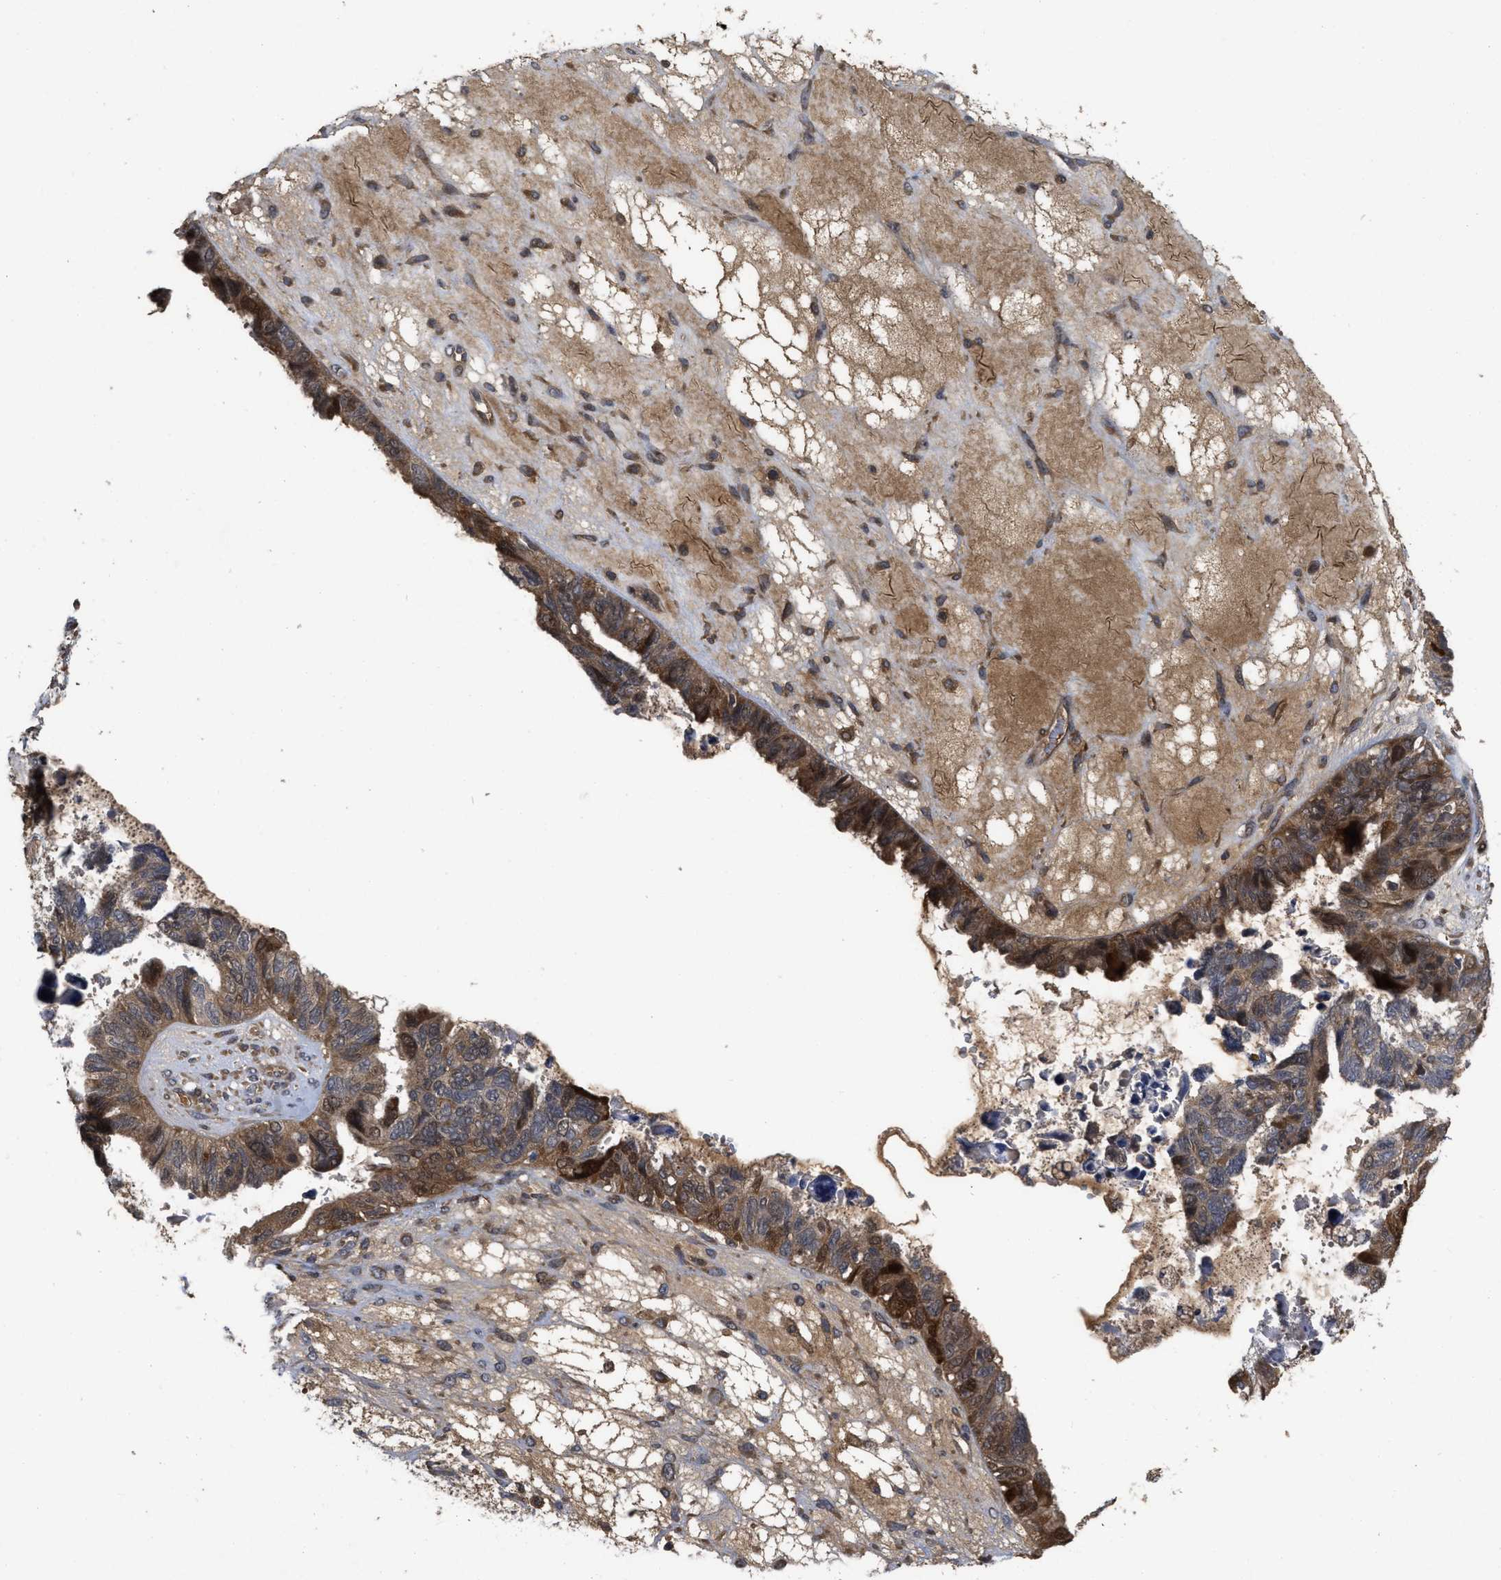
{"staining": {"intensity": "moderate", "quantity": ">75%", "location": "cytoplasmic/membranous,nuclear"}, "tissue": "ovarian cancer", "cell_type": "Tumor cells", "image_type": "cancer", "snomed": [{"axis": "morphology", "description": "Cystadenocarcinoma, serous, NOS"}, {"axis": "topography", "description": "Ovary"}], "caption": "Immunohistochemical staining of human ovarian cancer (serous cystadenocarcinoma) demonstrates medium levels of moderate cytoplasmic/membranous and nuclear protein positivity in about >75% of tumor cells.", "gene": "CBR3", "patient": {"sex": "female", "age": 79}}